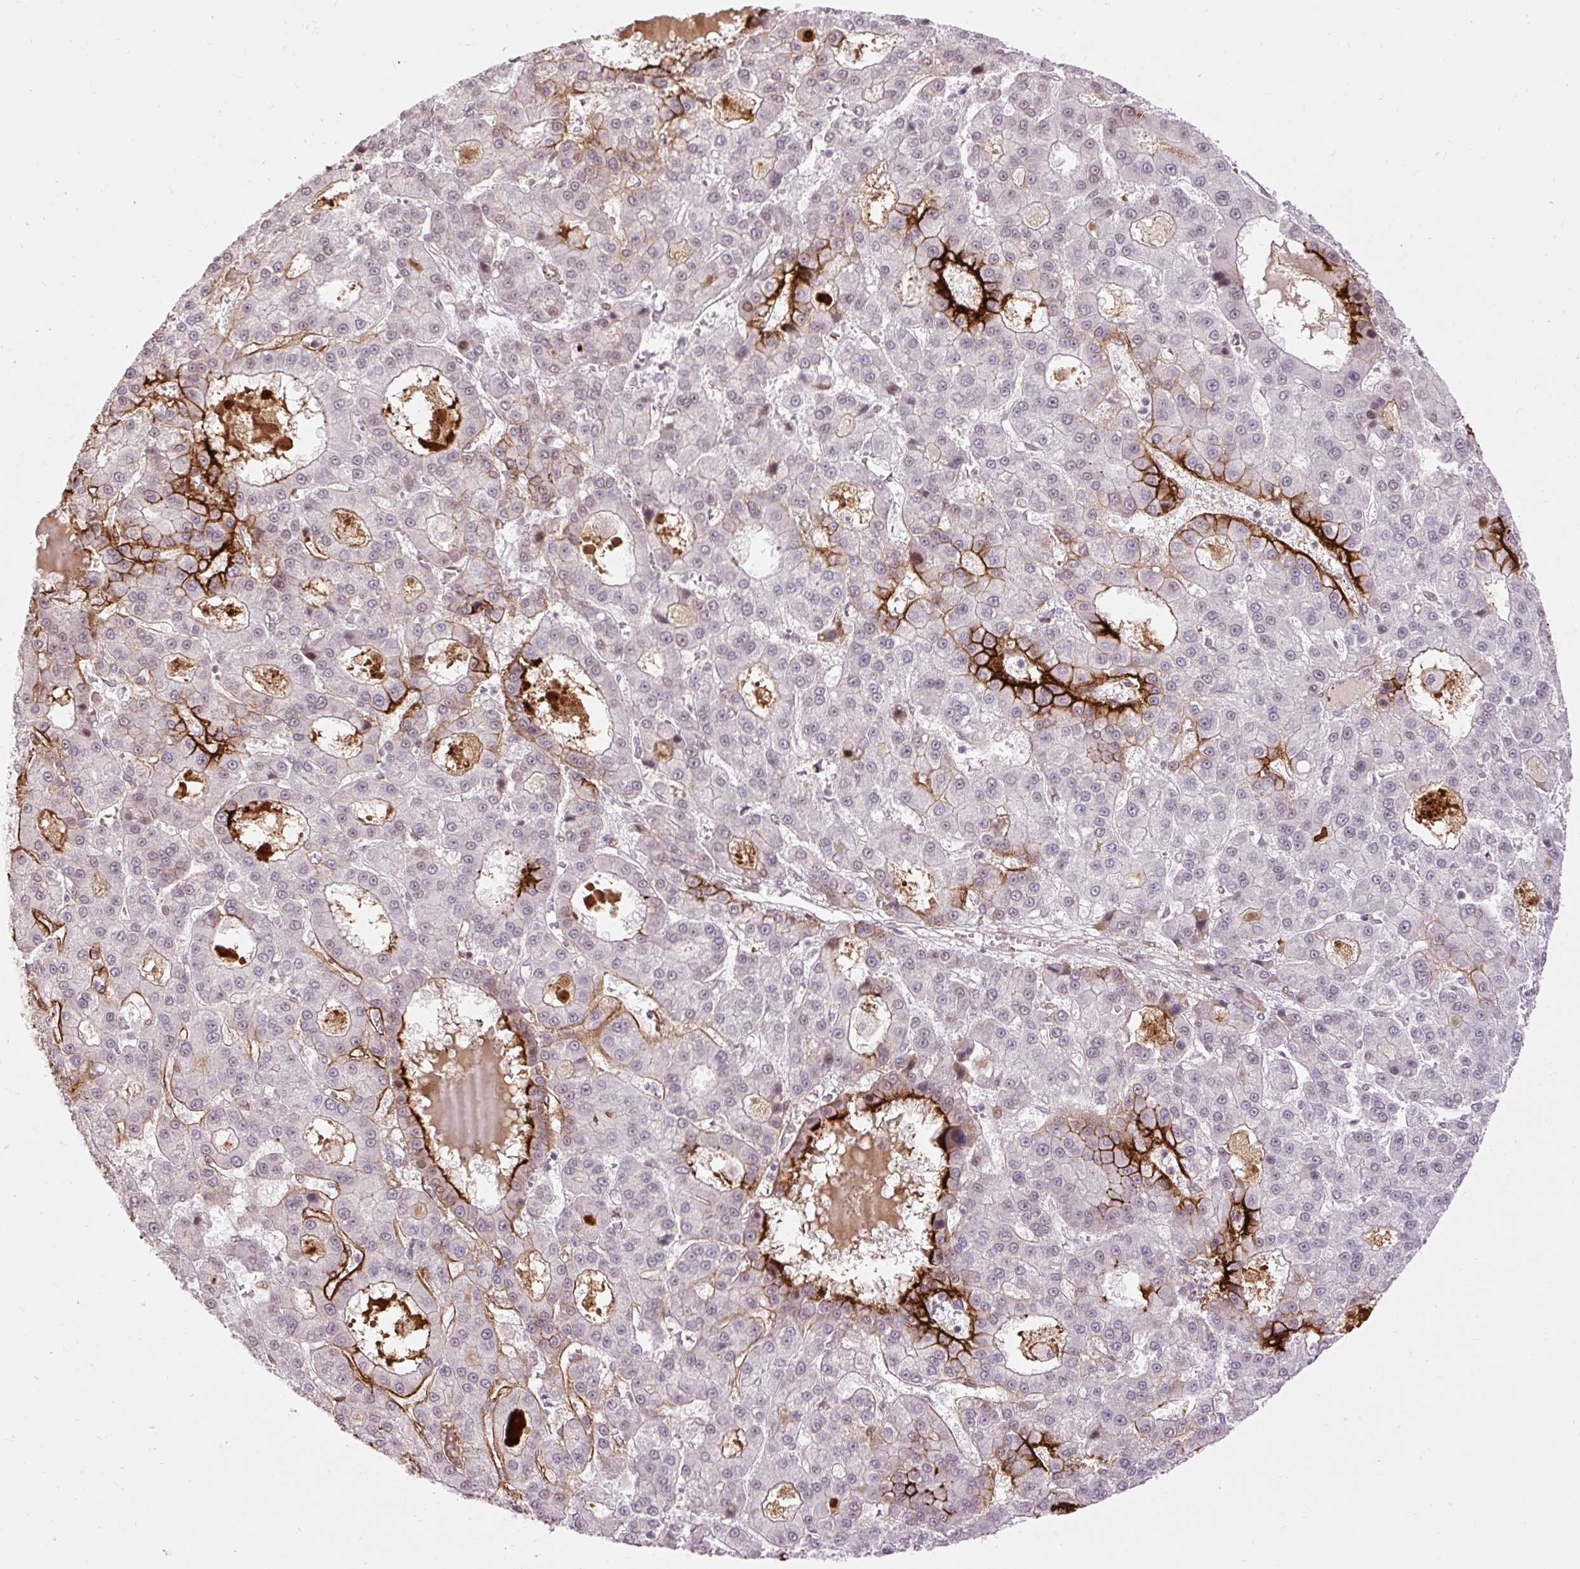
{"staining": {"intensity": "strong", "quantity": "<25%", "location": "cytoplasmic/membranous"}, "tissue": "liver cancer", "cell_type": "Tumor cells", "image_type": "cancer", "snomed": [{"axis": "morphology", "description": "Carcinoma, Hepatocellular, NOS"}, {"axis": "topography", "description": "Liver"}], "caption": "Liver cancer (hepatocellular carcinoma) stained for a protein (brown) shows strong cytoplasmic/membranous positive expression in approximately <25% of tumor cells.", "gene": "RIPPLY3", "patient": {"sex": "male", "age": 70}}